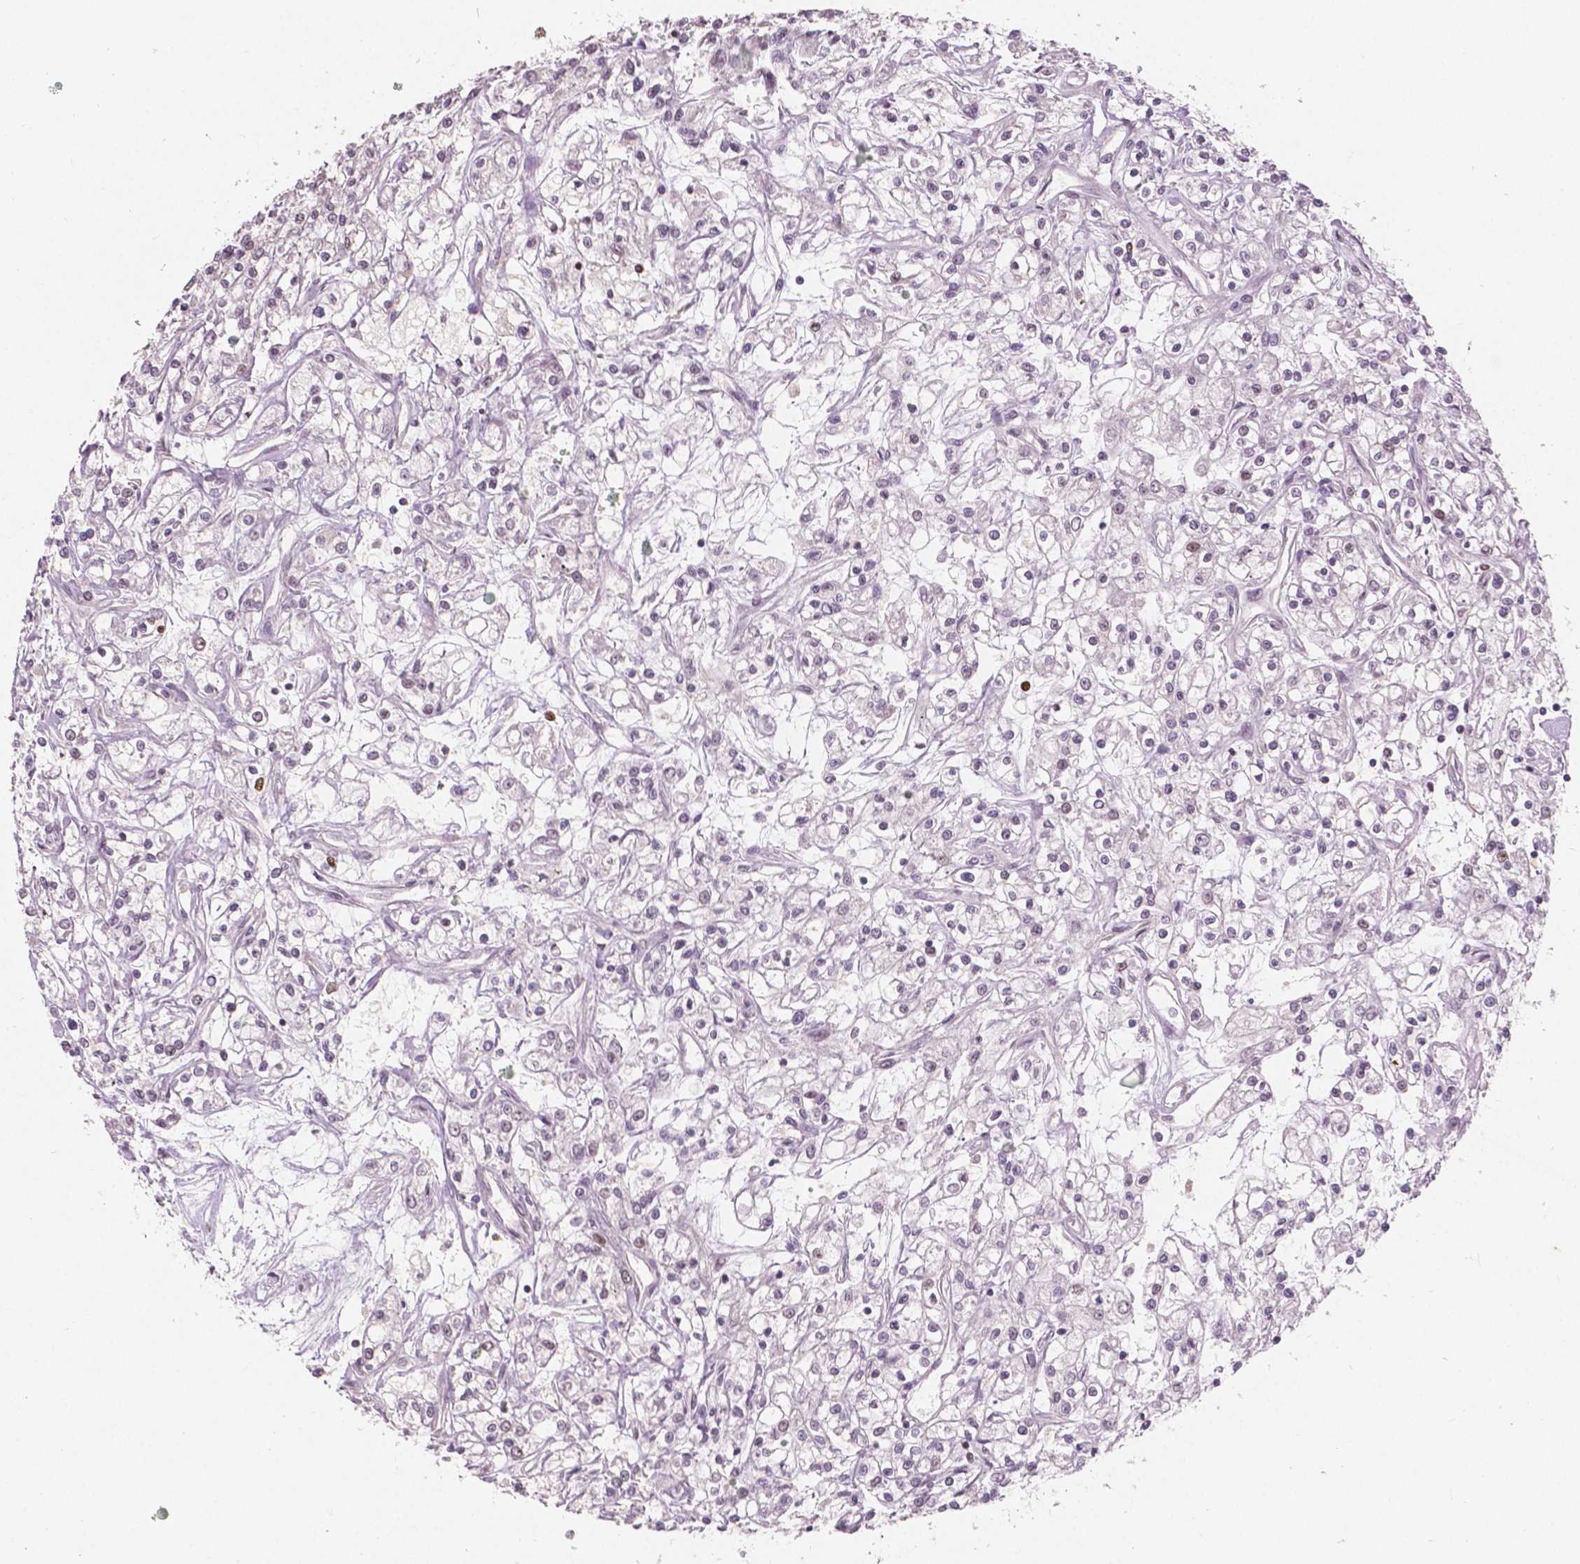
{"staining": {"intensity": "negative", "quantity": "none", "location": "none"}, "tissue": "renal cancer", "cell_type": "Tumor cells", "image_type": "cancer", "snomed": [{"axis": "morphology", "description": "Adenocarcinoma, NOS"}, {"axis": "topography", "description": "Kidney"}], "caption": "Photomicrograph shows no protein positivity in tumor cells of renal cancer tissue. Nuclei are stained in blue.", "gene": "NSD2", "patient": {"sex": "female", "age": 59}}